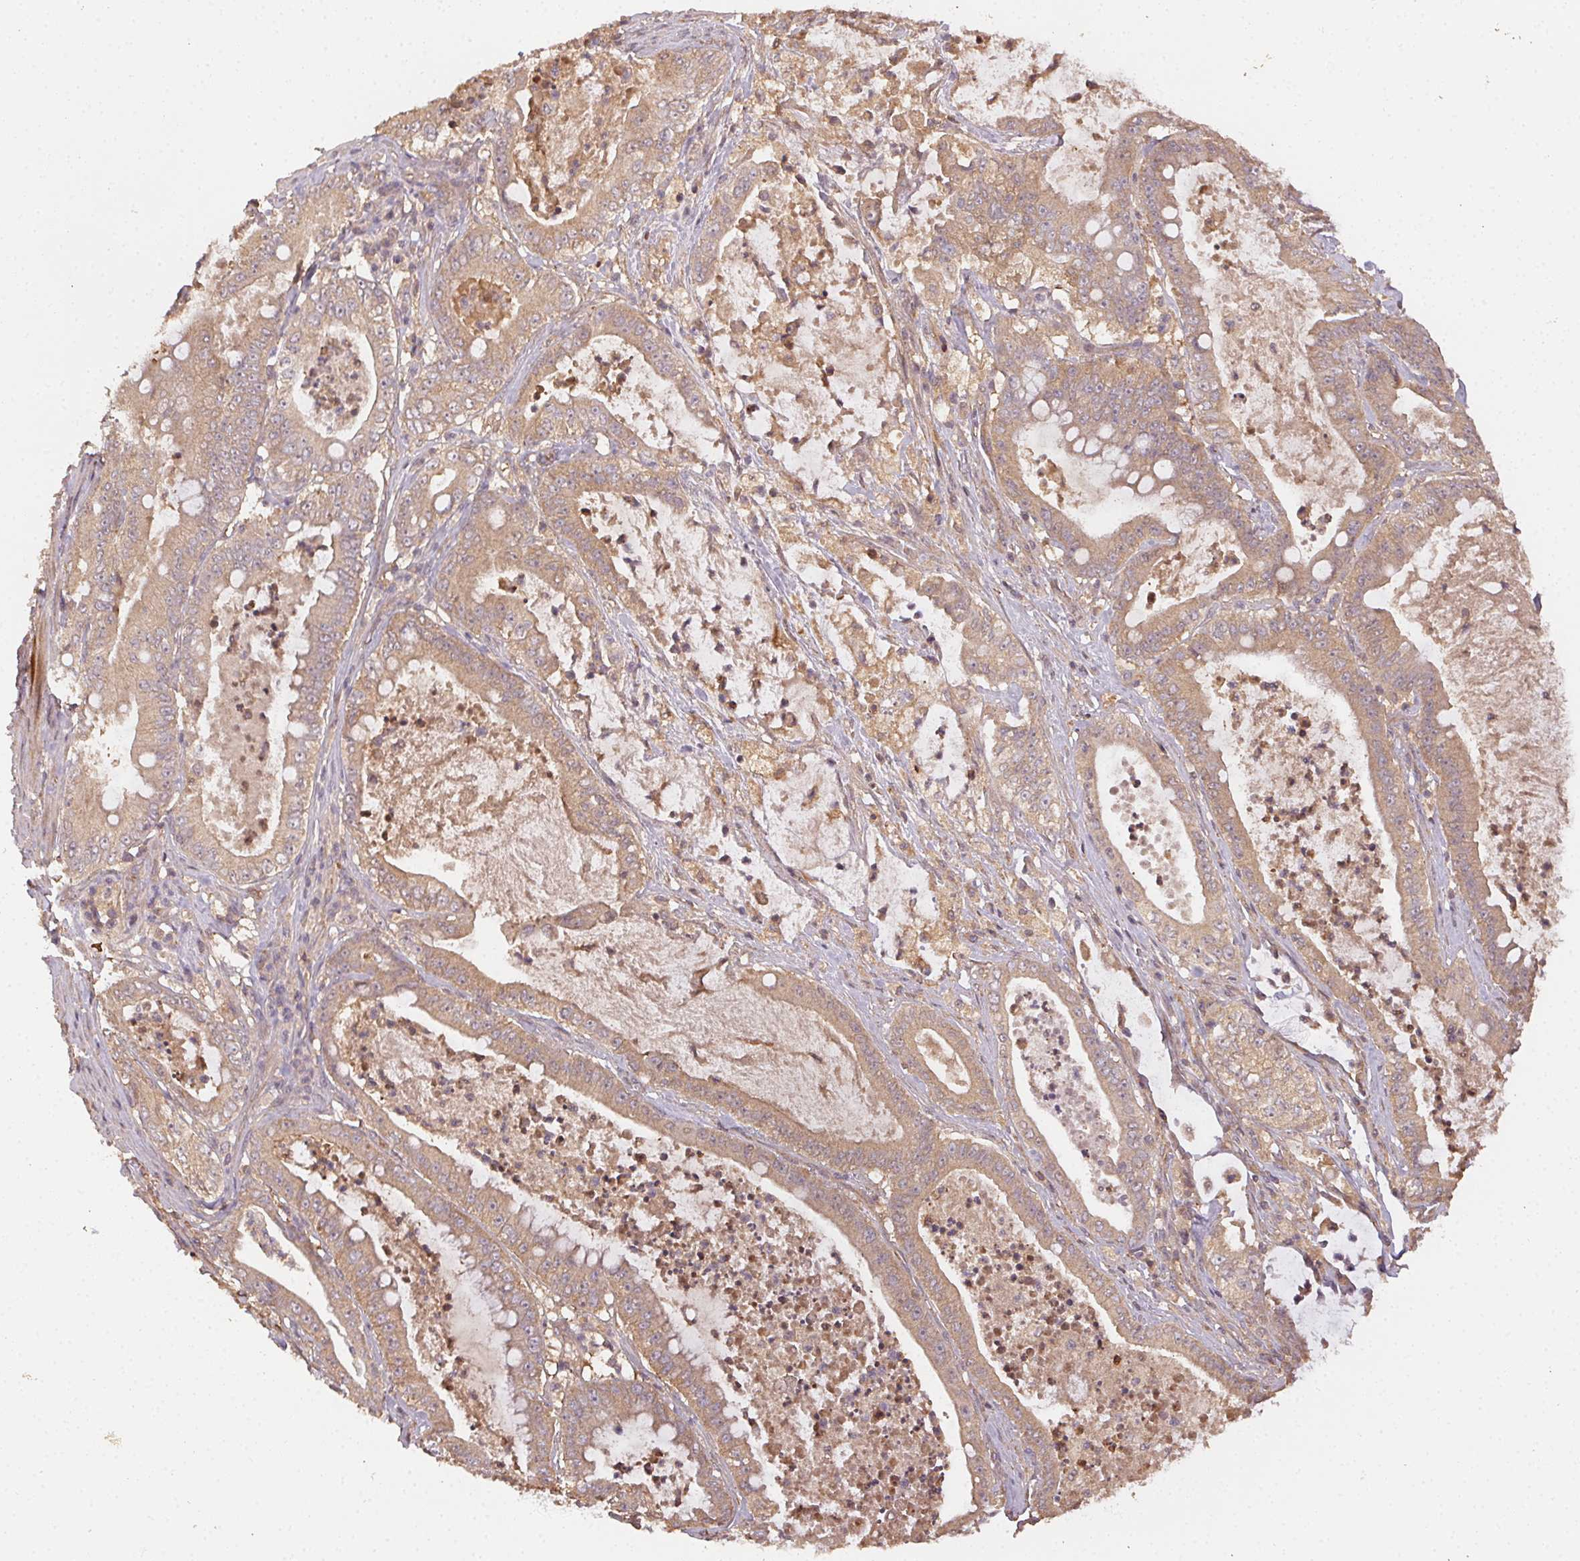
{"staining": {"intensity": "weak", "quantity": ">75%", "location": "cytoplasmic/membranous"}, "tissue": "pancreatic cancer", "cell_type": "Tumor cells", "image_type": "cancer", "snomed": [{"axis": "morphology", "description": "Adenocarcinoma, NOS"}, {"axis": "topography", "description": "Pancreas"}], "caption": "Immunohistochemical staining of pancreatic adenocarcinoma reveals low levels of weak cytoplasmic/membranous expression in approximately >75% of tumor cells.", "gene": "RALA", "patient": {"sex": "male", "age": 71}}